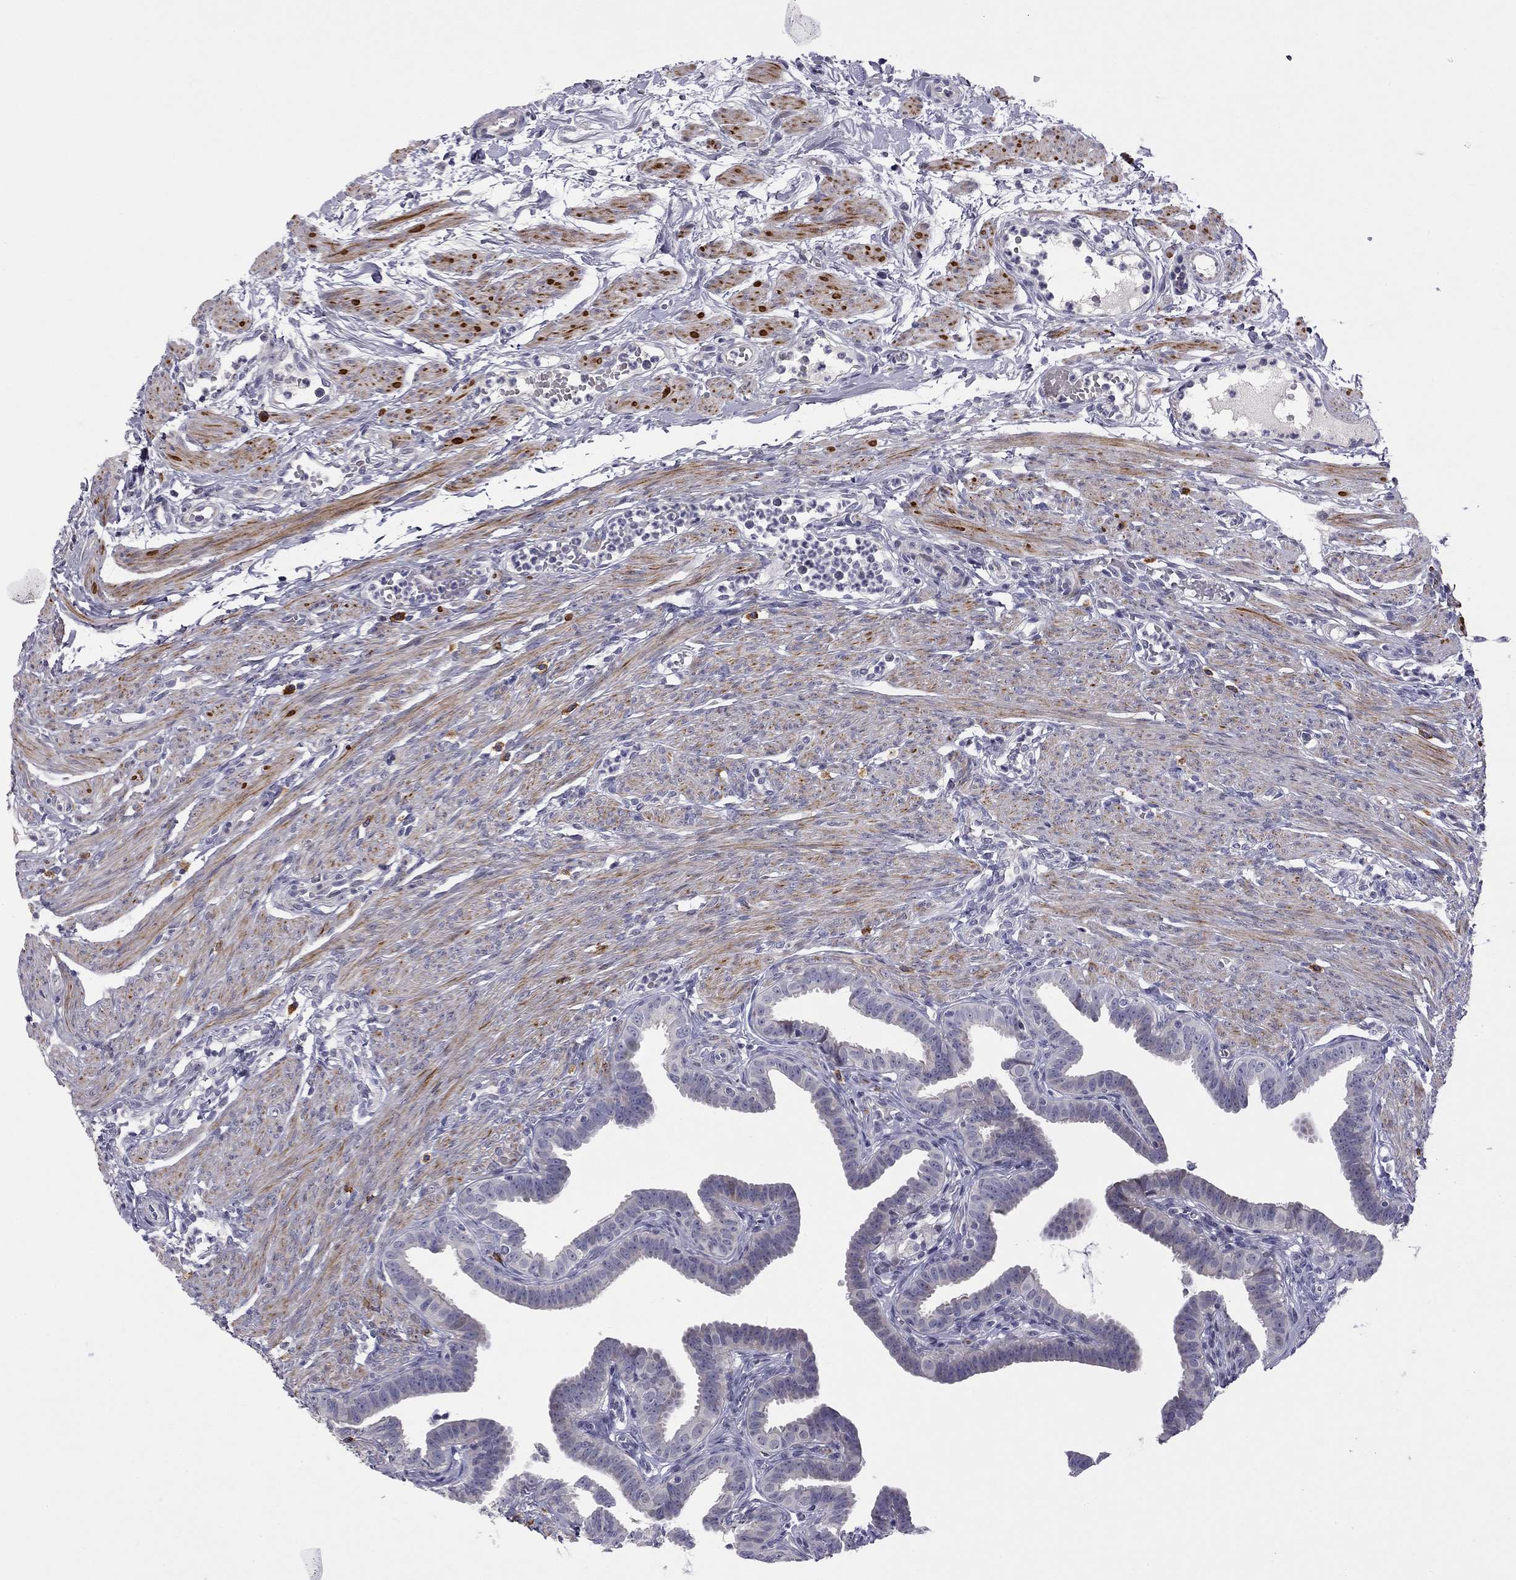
{"staining": {"intensity": "negative", "quantity": "none", "location": "none"}, "tissue": "fallopian tube", "cell_type": "Glandular cells", "image_type": "normal", "snomed": [{"axis": "morphology", "description": "Normal tissue, NOS"}, {"axis": "topography", "description": "Fallopian tube"}, {"axis": "topography", "description": "Ovary"}], "caption": "Glandular cells show no significant expression in unremarkable fallopian tube. (DAB (3,3'-diaminobenzidine) immunohistochemistry, high magnification).", "gene": "C8orf88", "patient": {"sex": "female", "age": 33}}